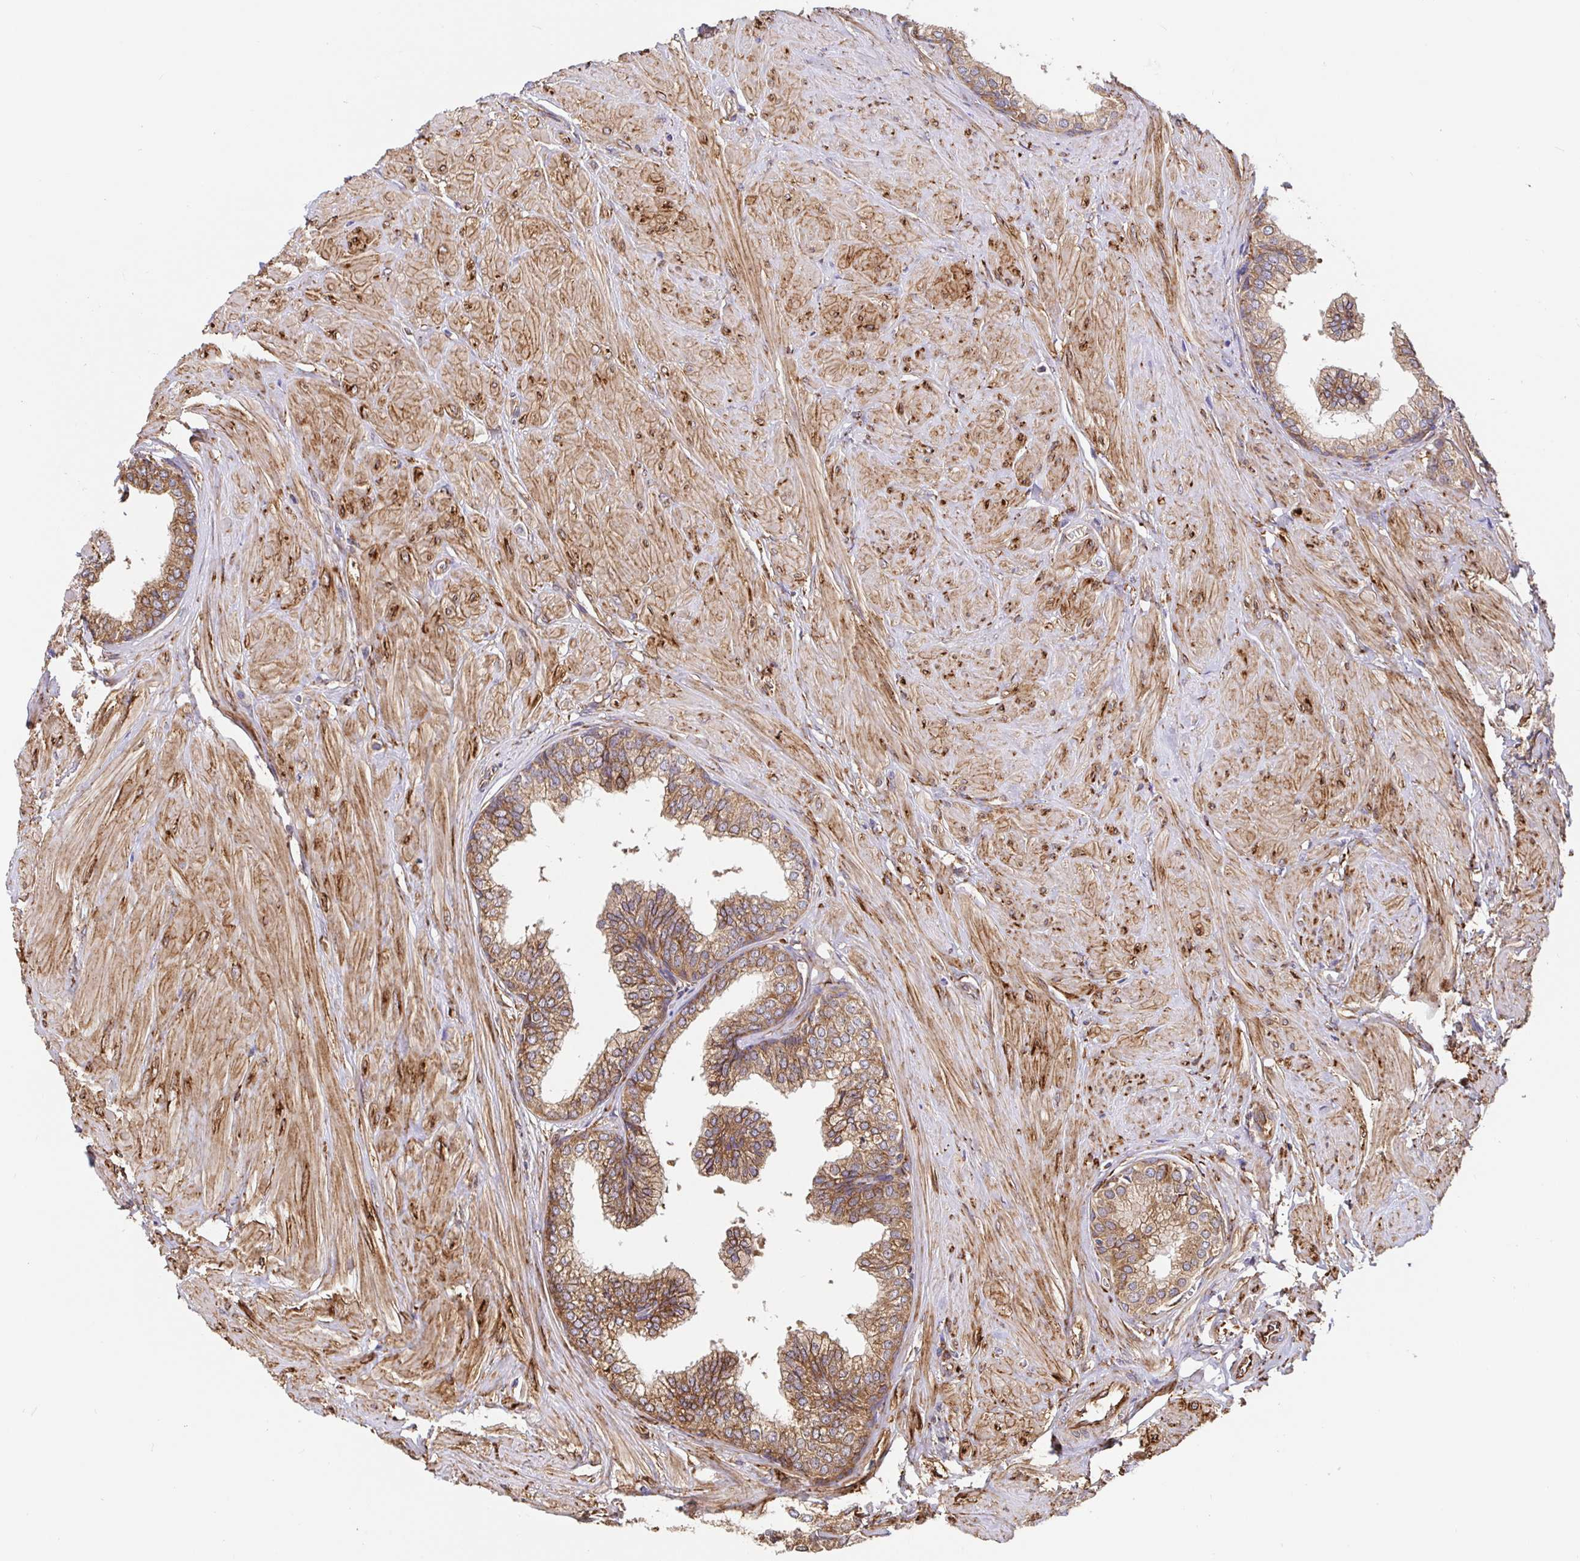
{"staining": {"intensity": "moderate", "quantity": ">75%", "location": "cytoplasmic/membranous"}, "tissue": "prostate", "cell_type": "Glandular cells", "image_type": "normal", "snomed": [{"axis": "morphology", "description": "Normal tissue, NOS"}, {"axis": "topography", "description": "Prostate"}, {"axis": "topography", "description": "Peripheral nerve tissue"}], "caption": "Unremarkable prostate was stained to show a protein in brown. There is medium levels of moderate cytoplasmic/membranous positivity in approximately >75% of glandular cells.", "gene": "MAOA", "patient": {"sex": "male", "age": 55}}